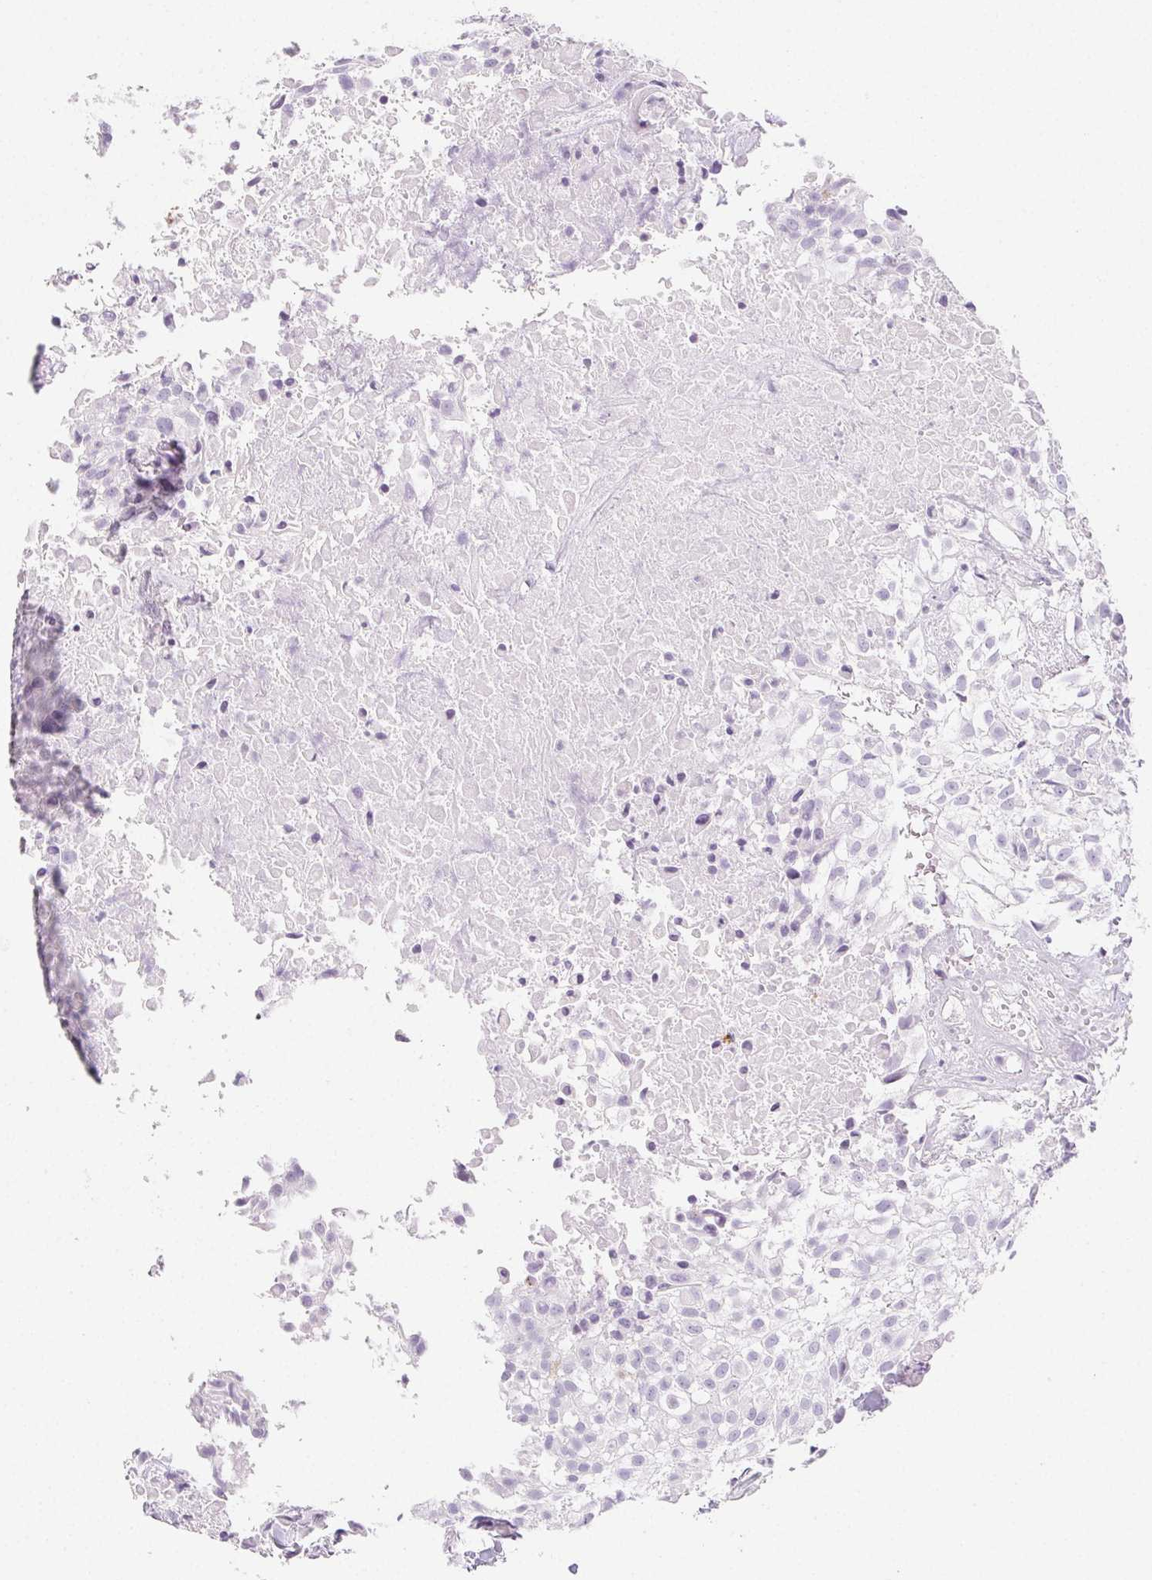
{"staining": {"intensity": "negative", "quantity": "none", "location": "none"}, "tissue": "urothelial cancer", "cell_type": "Tumor cells", "image_type": "cancer", "snomed": [{"axis": "morphology", "description": "Urothelial carcinoma, High grade"}, {"axis": "topography", "description": "Urinary bladder"}], "caption": "Immunohistochemistry (IHC) micrograph of neoplastic tissue: high-grade urothelial carcinoma stained with DAB (3,3'-diaminobenzidine) displays no significant protein positivity in tumor cells. The staining was performed using DAB (3,3'-diaminobenzidine) to visualize the protein expression in brown, while the nuclei were stained in blue with hematoxylin (Magnification: 20x).", "gene": "LIPA", "patient": {"sex": "male", "age": 56}}